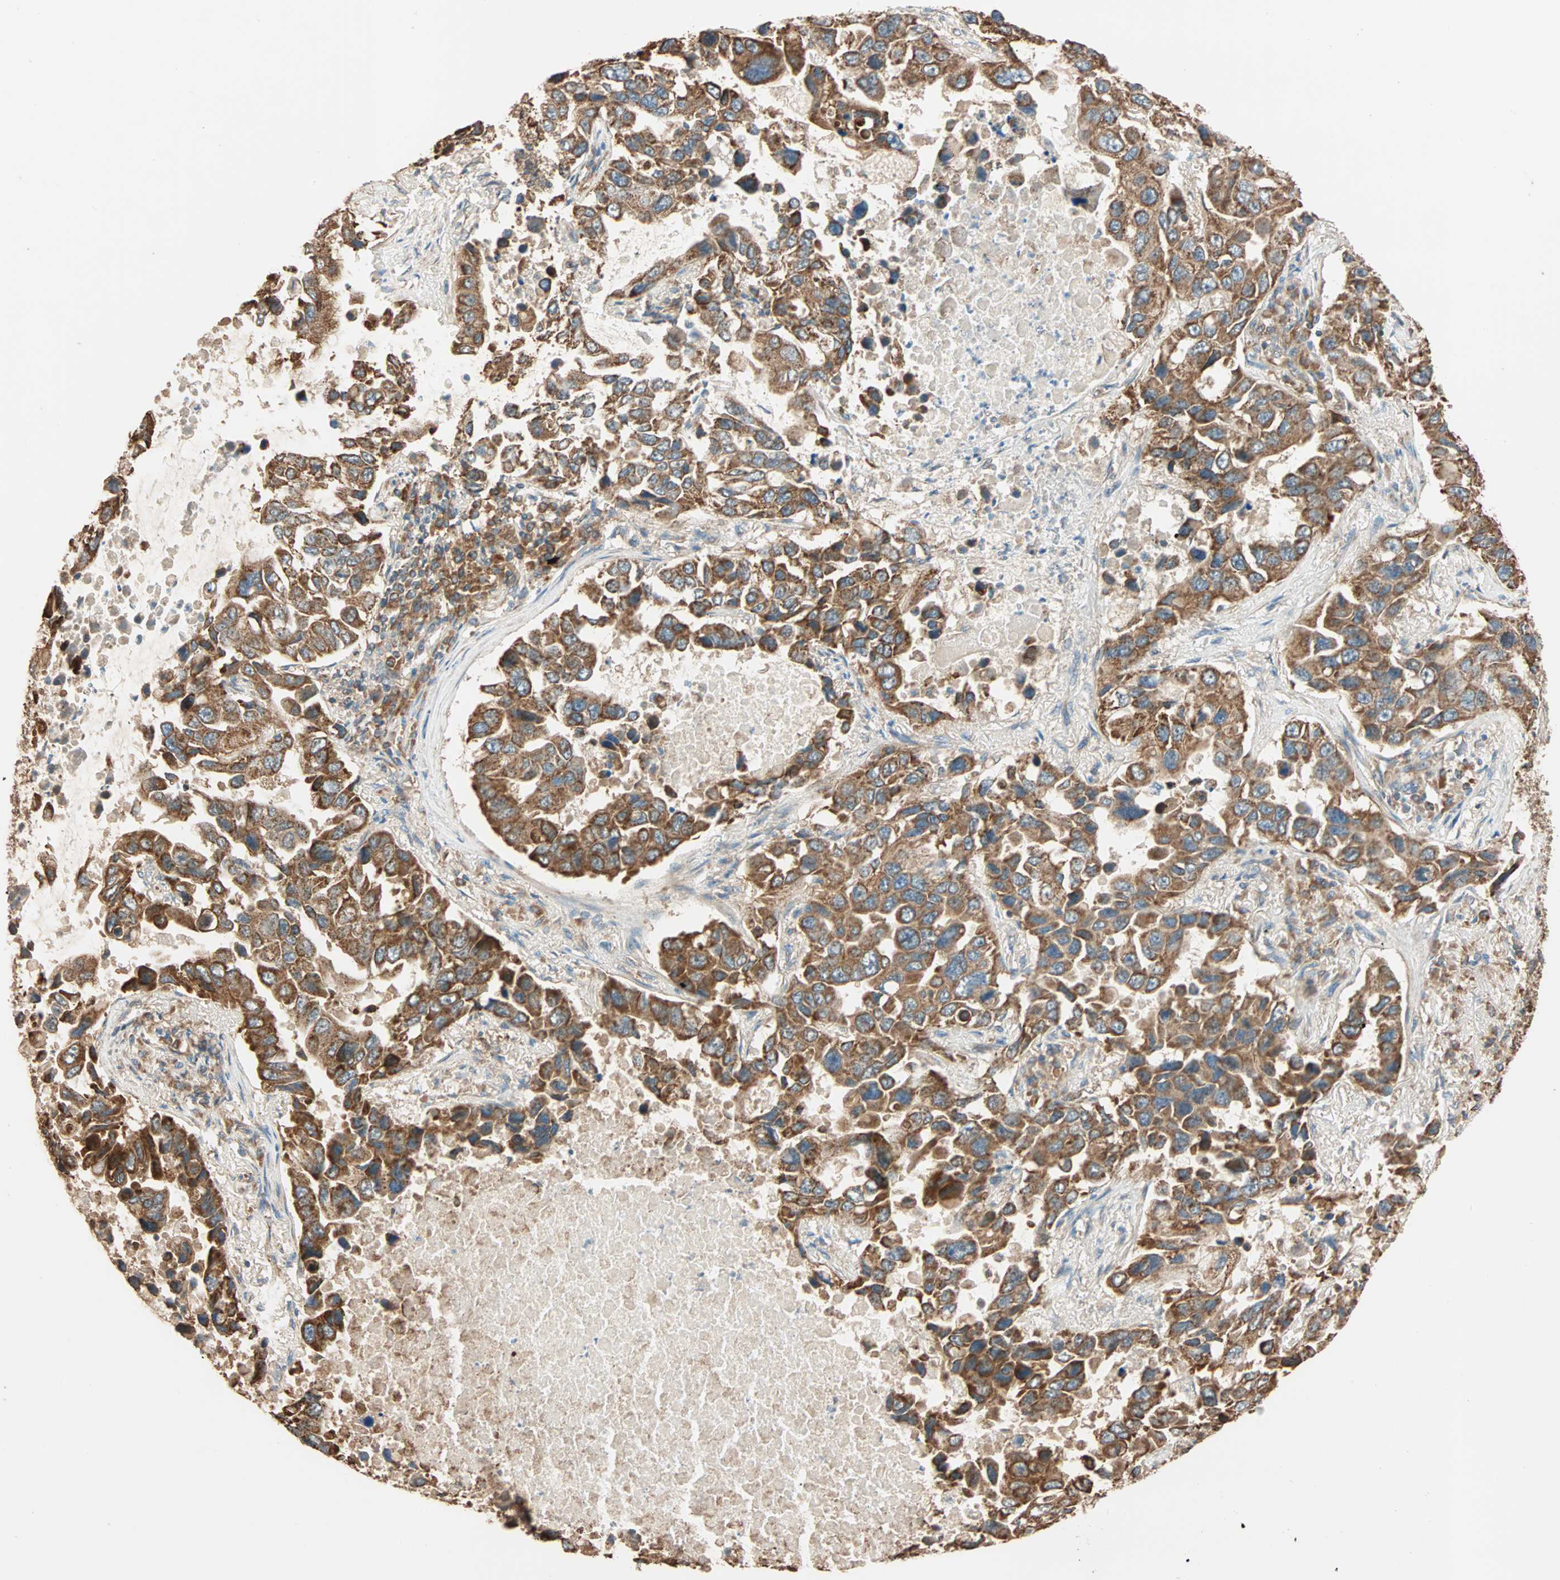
{"staining": {"intensity": "strong", "quantity": ">75%", "location": "cytoplasmic/membranous"}, "tissue": "lung cancer", "cell_type": "Tumor cells", "image_type": "cancer", "snomed": [{"axis": "morphology", "description": "Adenocarcinoma, NOS"}, {"axis": "topography", "description": "Lung"}], "caption": "DAB (3,3'-diaminobenzidine) immunohistochemical staining of human adenocarcinoma (lung) exhibits strong cytoplasmic/membranous protein expression in about >75% of tumor cells. (IHC, brightfield microscopy, high magnification).", "gene": "EIF4G2", "patient": {"sex": "male", "age": 64}}